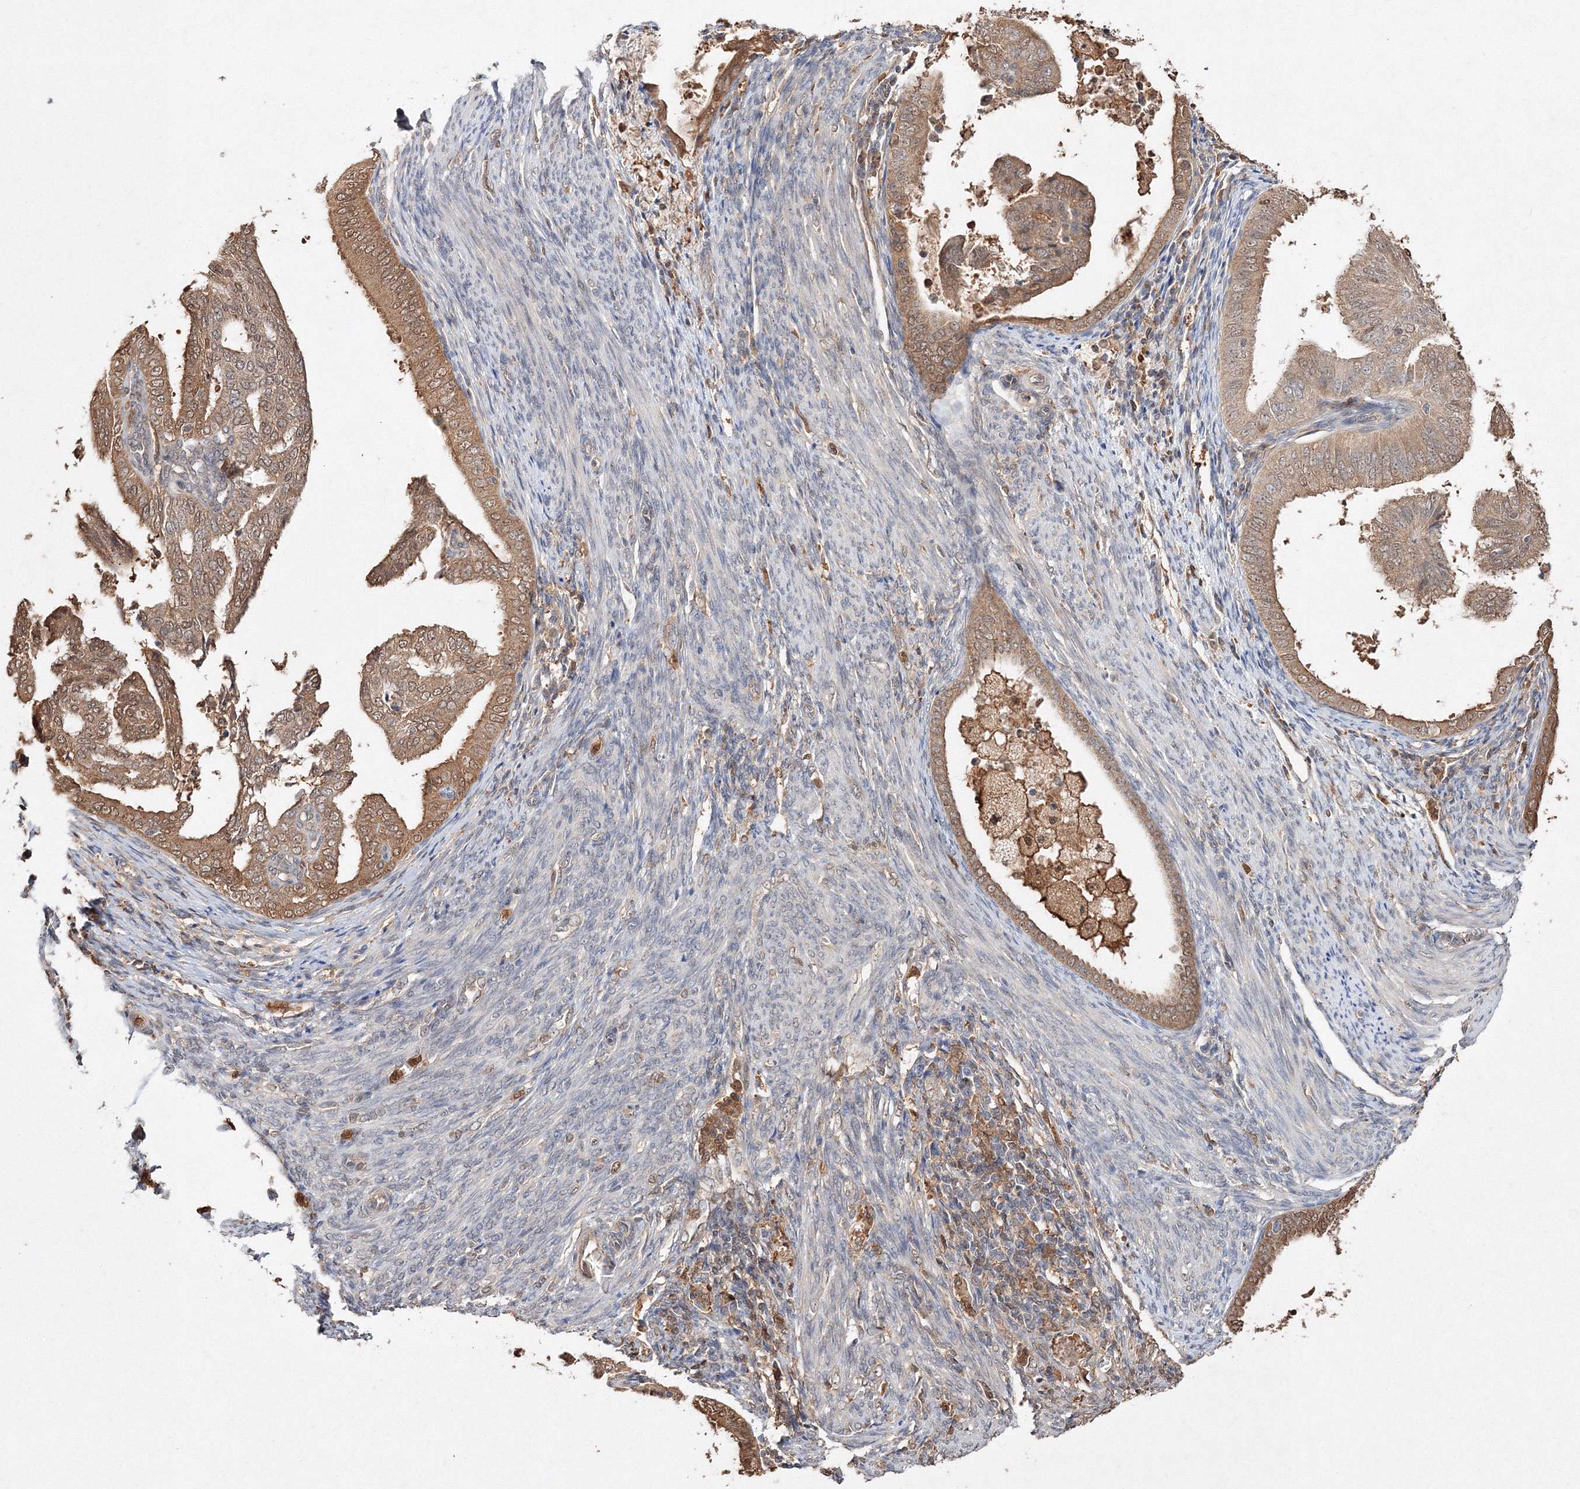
{"staining": {"intensity": "moderate", "quantity": "25%-75%", "location": "cytoplasmic/membranous,nuclear"}, "tissue": "endometrial cancer", "cell_type": "Tumor cells", "image_type": "cancer", "snomed": [{"axis": "morphology", "description": "Adenocarcinoma, NOS"}, {"axis": "topography", "description": "Endometrium"}], "caption": "The immunohistochemical stain shows moderate cytoplasmic/membranous and nuclear staining in tumor cells of endometrial adenocarcinoma tissue. (Stains: DAB (3,3'-diaminobenzidine) in brown, nuclei in blue, Microscopy: brightfield microscopy at high magnification).", "gene": "S100A11", "patient": {"sex": "female", "age": 58}}